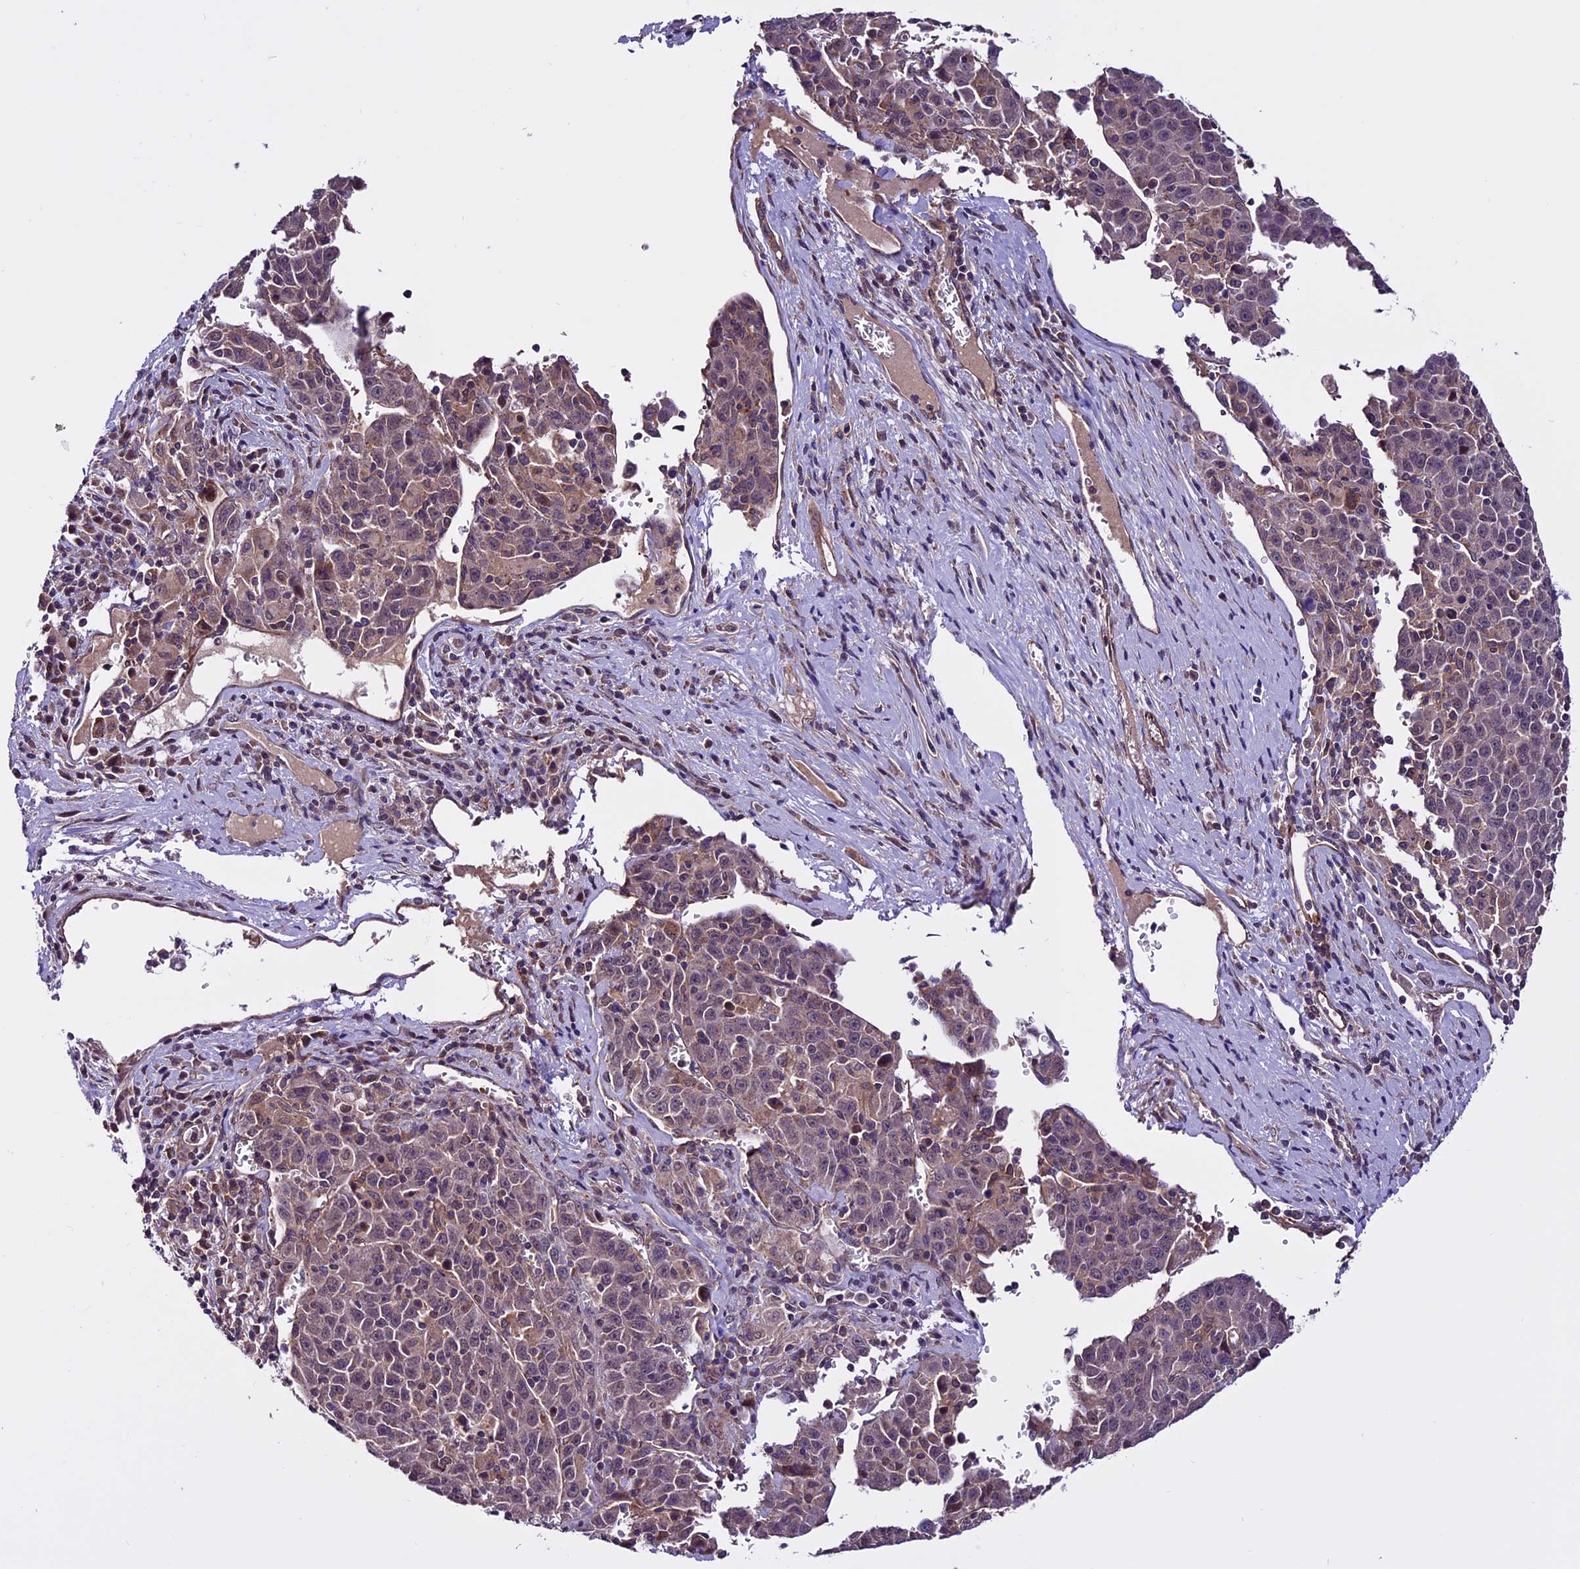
{"staining": {"intensity": "weak", "quantity": "25%-75%", "location": "cytoplasmic/membranous"}, "tissue": "liver cancer", "cell_type": "Tumor cells", "image_type": "cancer", "snomed": [{"axis": "morphology", "description": "Carcinoma, Hepatocellular, NOS"}, {"axis": "topography", "description": "Liver"}], "caption": "DAB immunohistochemical staining of human liver cancer (hepatocellular carcinoma) displays weak cytoplasmic/membranous protein expression in approximately 25%-75% of tumor cells. Nuclei are stained in blue.", "gene": "RINL", "patient": {"sex": "female", "age": 53}}